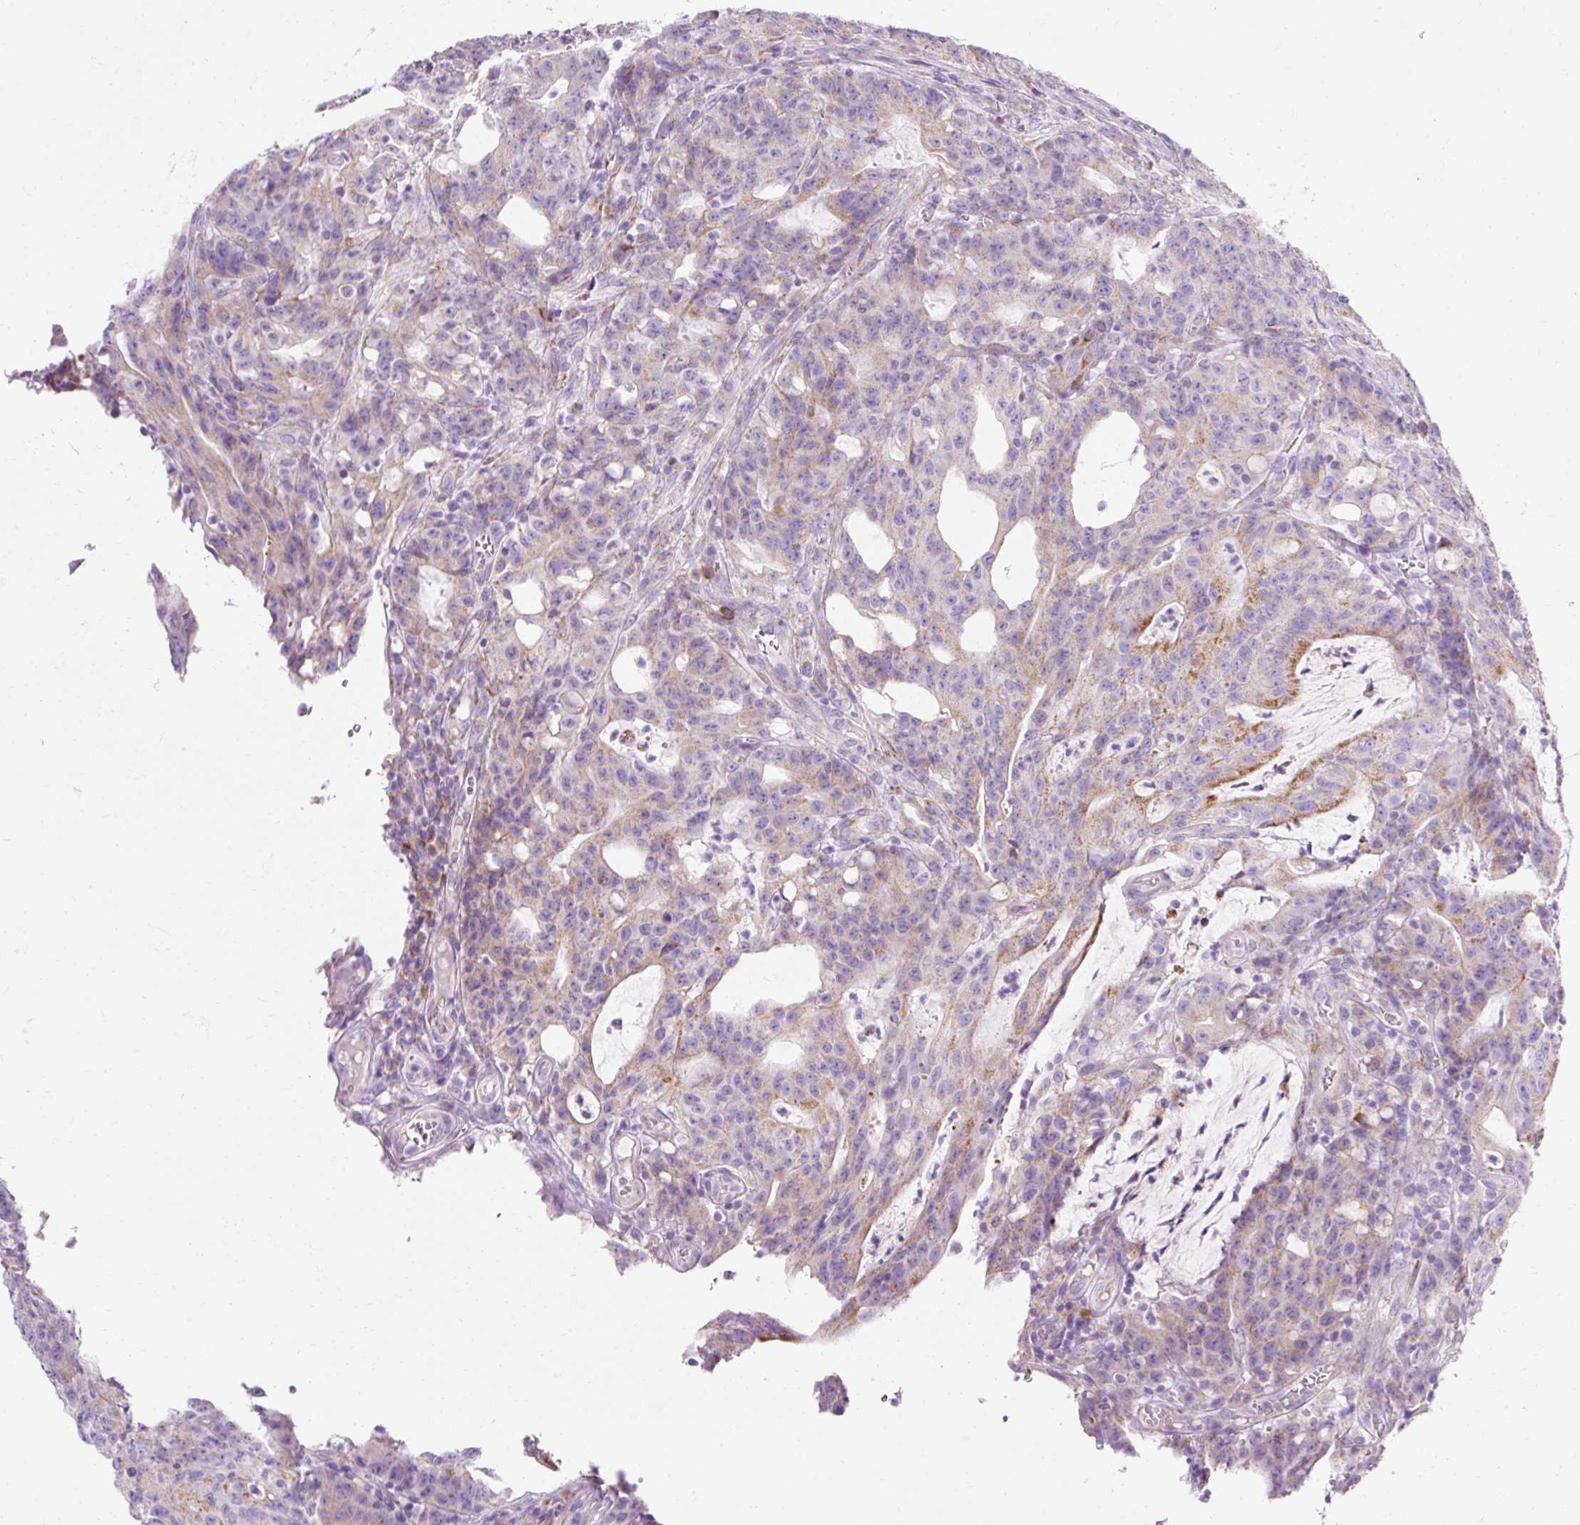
{"staining": {"intensity": "moderate", "quantity": "25%-75%", "location": "cytoplasmic/membranous"}, "tissue": "colorectal cancer", "cell_type": "Tumor cells", "image_type": "cancer", "snomed": [{"axis": "morphology", "description": "Adenocarcinoma, NOS"}, {"axis": "topography", "description": "Colon"}], "caption": "About 25%-75% of tumor cells in human colorectal cancer (adenocarcinoma) exhibit moderate cytoplasmic/membranous protein positivity as visualized by brown immunohistochemical staining.", "gene": "PLPP2", "patient": {"sex": "male", "age": 83}}